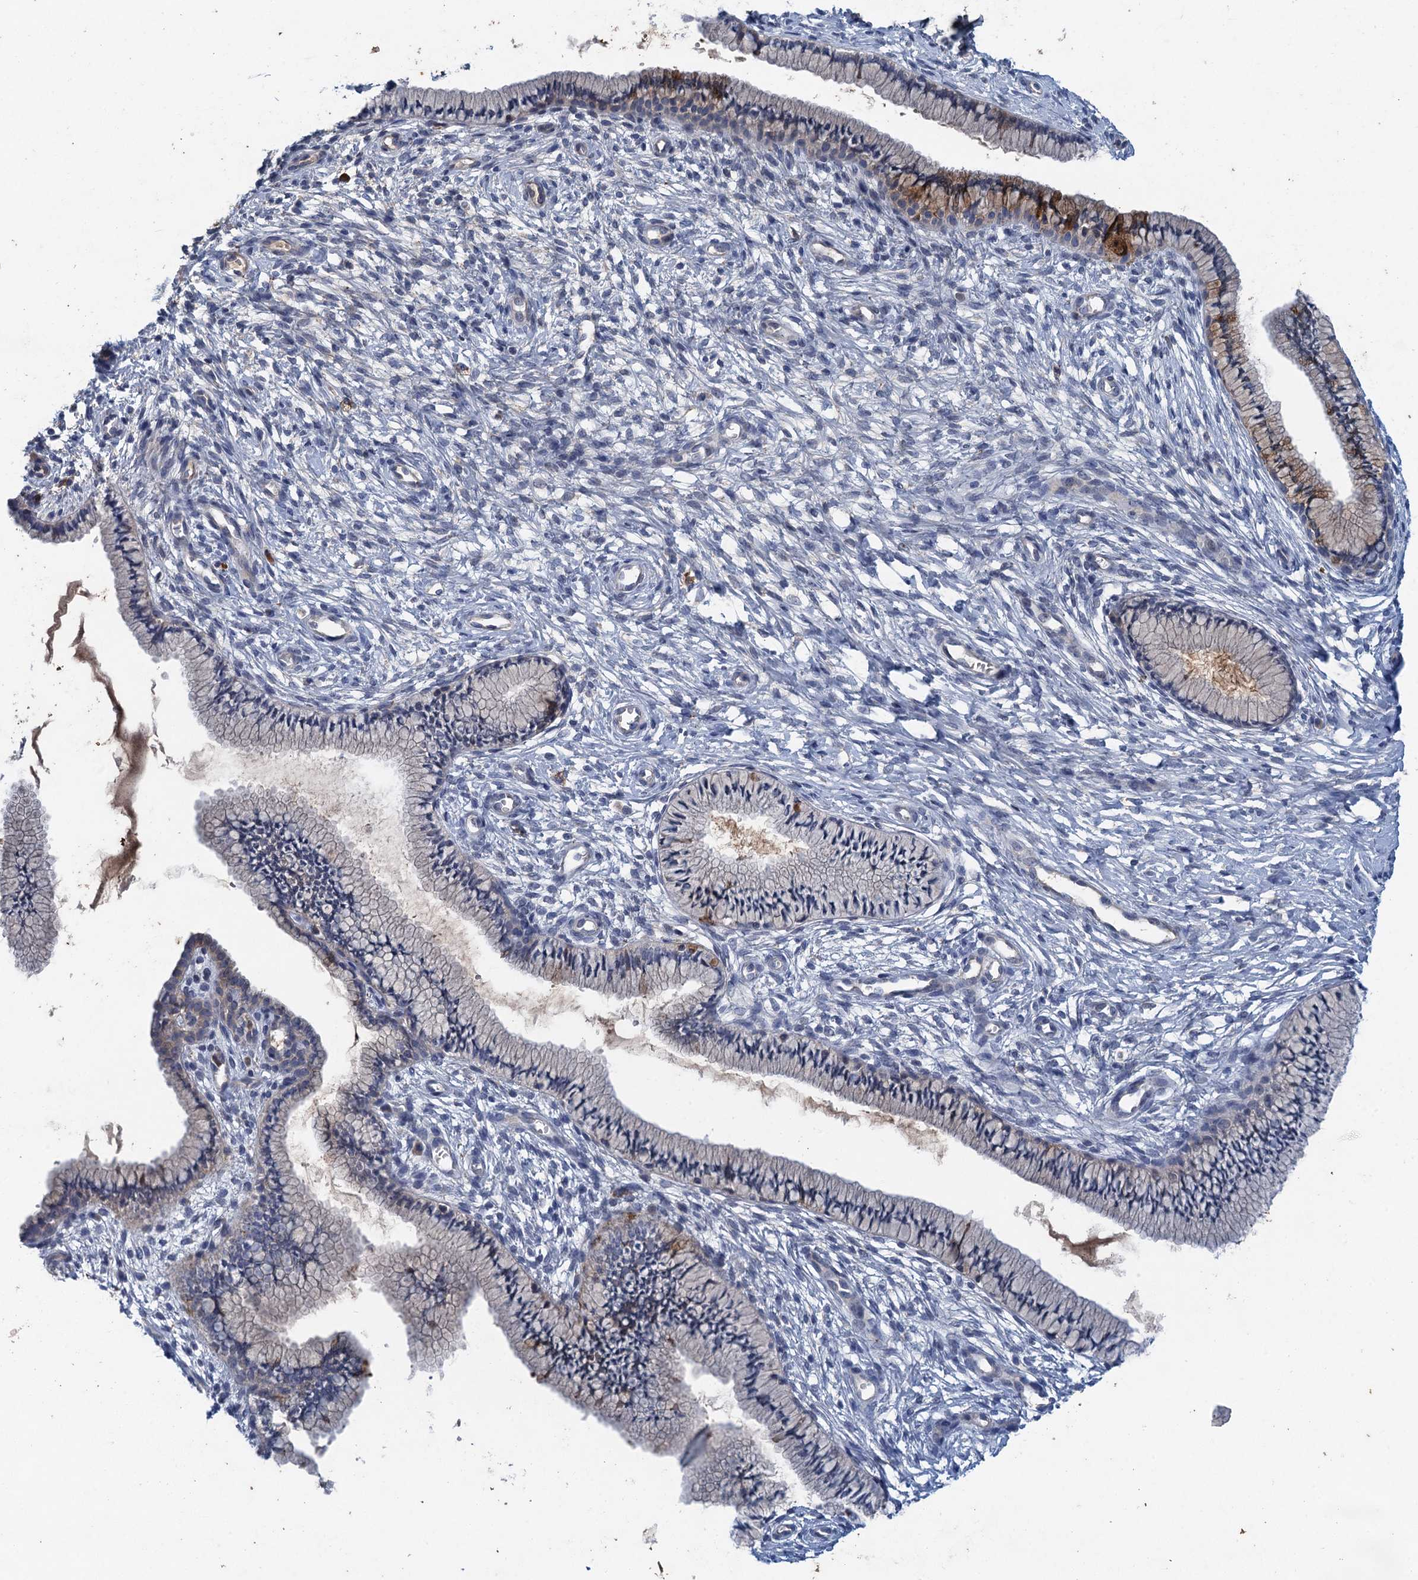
{"staining": {"intensity": "negative", "quantity": "none", "location": "none"}, "tissue": "cervix", "cell_type": "Glandular cells", "image_type": "normal", "snomed": [{"axis": "morphology", "description": "Normal tissue, NOS"}, {"axis": "topography", "description": "Cervix"}], "caption": "DAB immunohistochemical staining of unremarkable human cervix demonstrates no significant positivity in glandular cells. (Brightfield microscopy of DAB IHC at high magnification).", "gene": "TPCN1", "patient": {"sex": "female", "age": 36}}